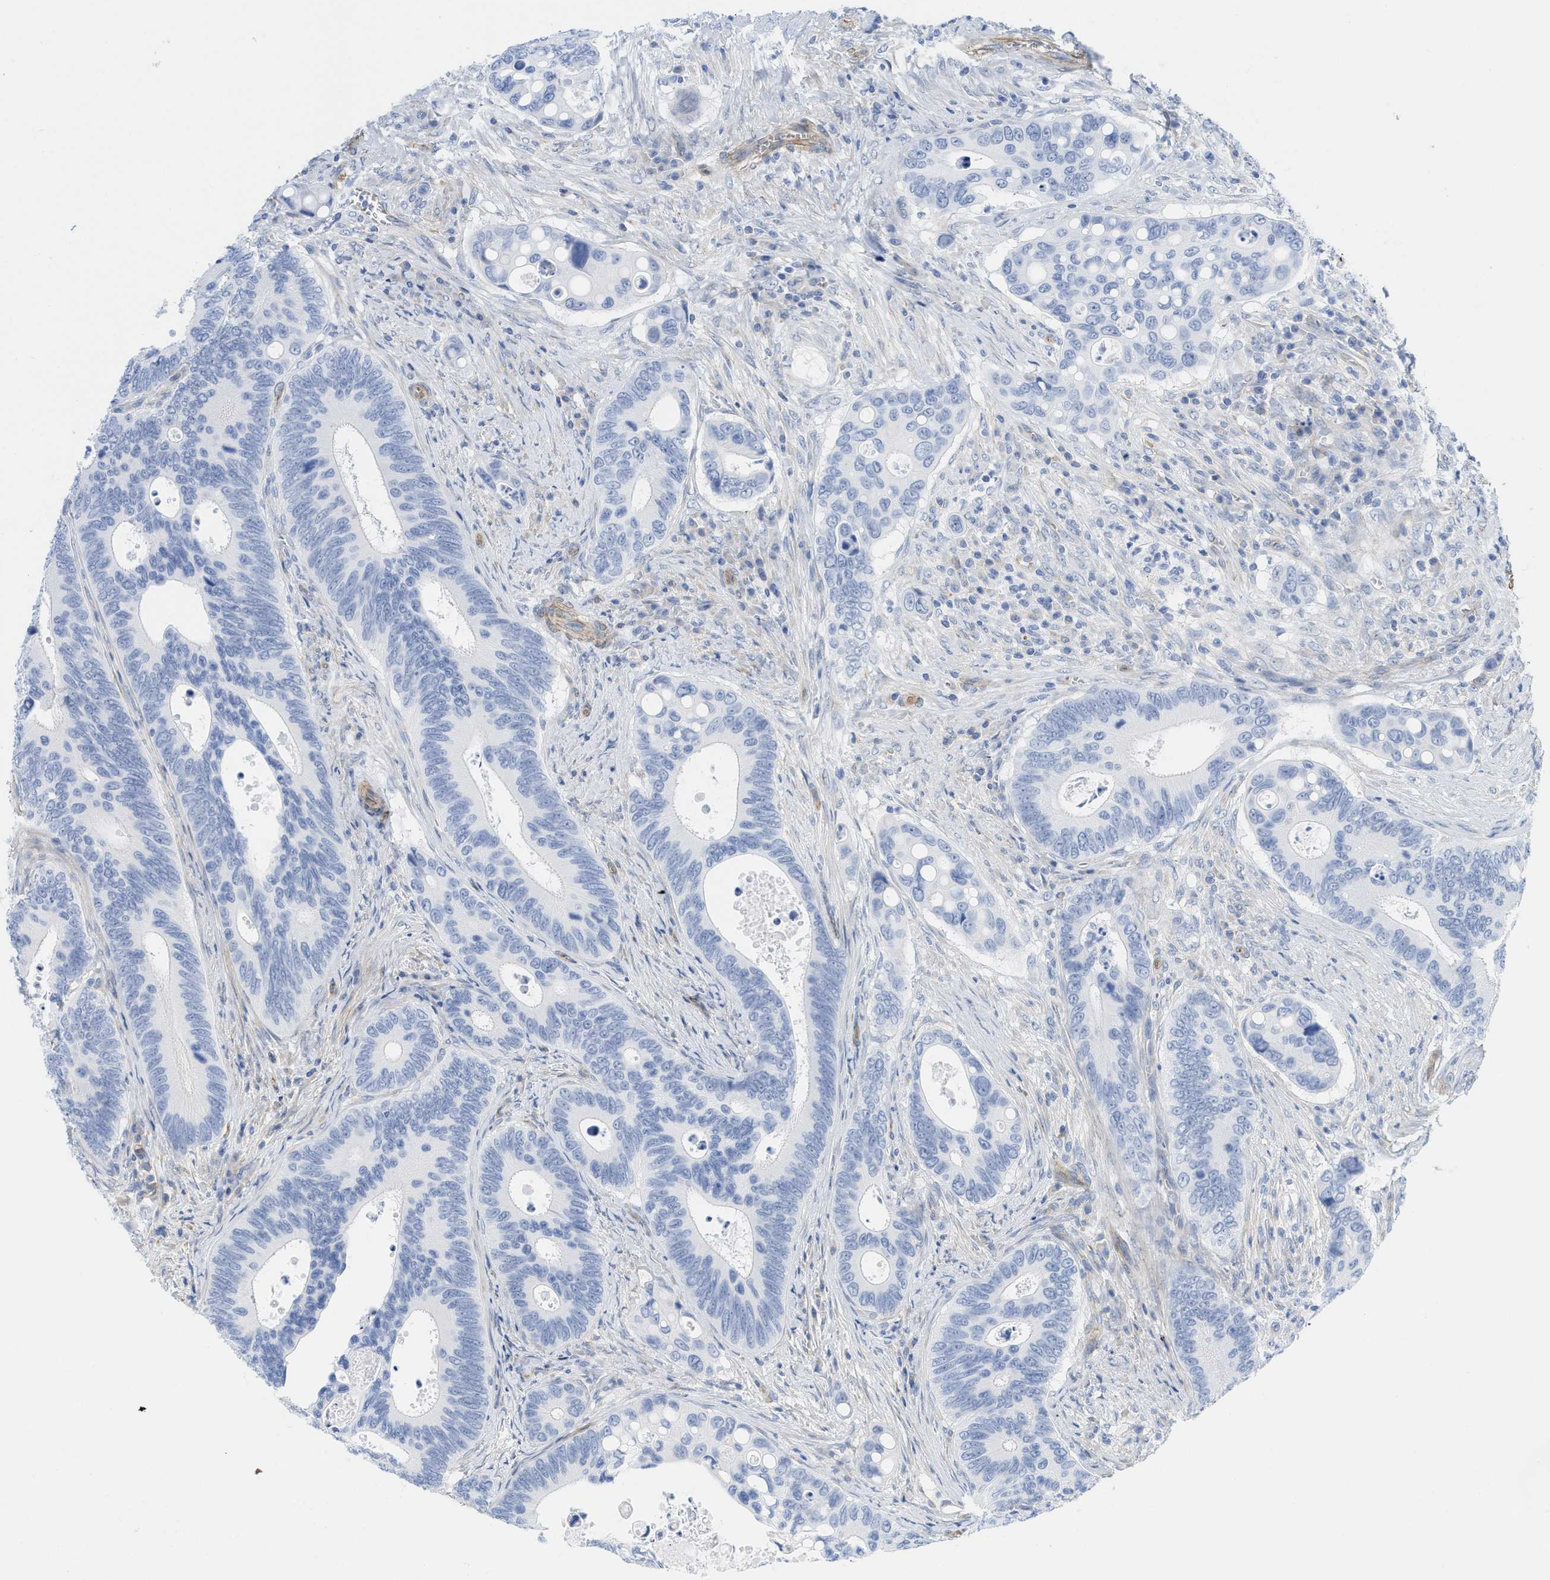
{"staining": {"intensity": "negative", "quantity": "none", "location": "none"}, "tissue": "colorectal cancer", "cell_type": "Tumor cells", "image_type": "cancer", "snomed": [{"axis": "morphology", "description": "Inflammation, NOS"}, {"axis": "morphology", "description": "Adenocarcinoma, NOS"}, {"axis": "topography", "description": "Colon"}], "caption": "This is an immunohistochemistry (IHC) histopathology image of human colorectal cancer (adenocarcinoma). There is no positivity in tumor cells.", "gene": "TUB", "patient": {"sex": "male", "age": 72}}